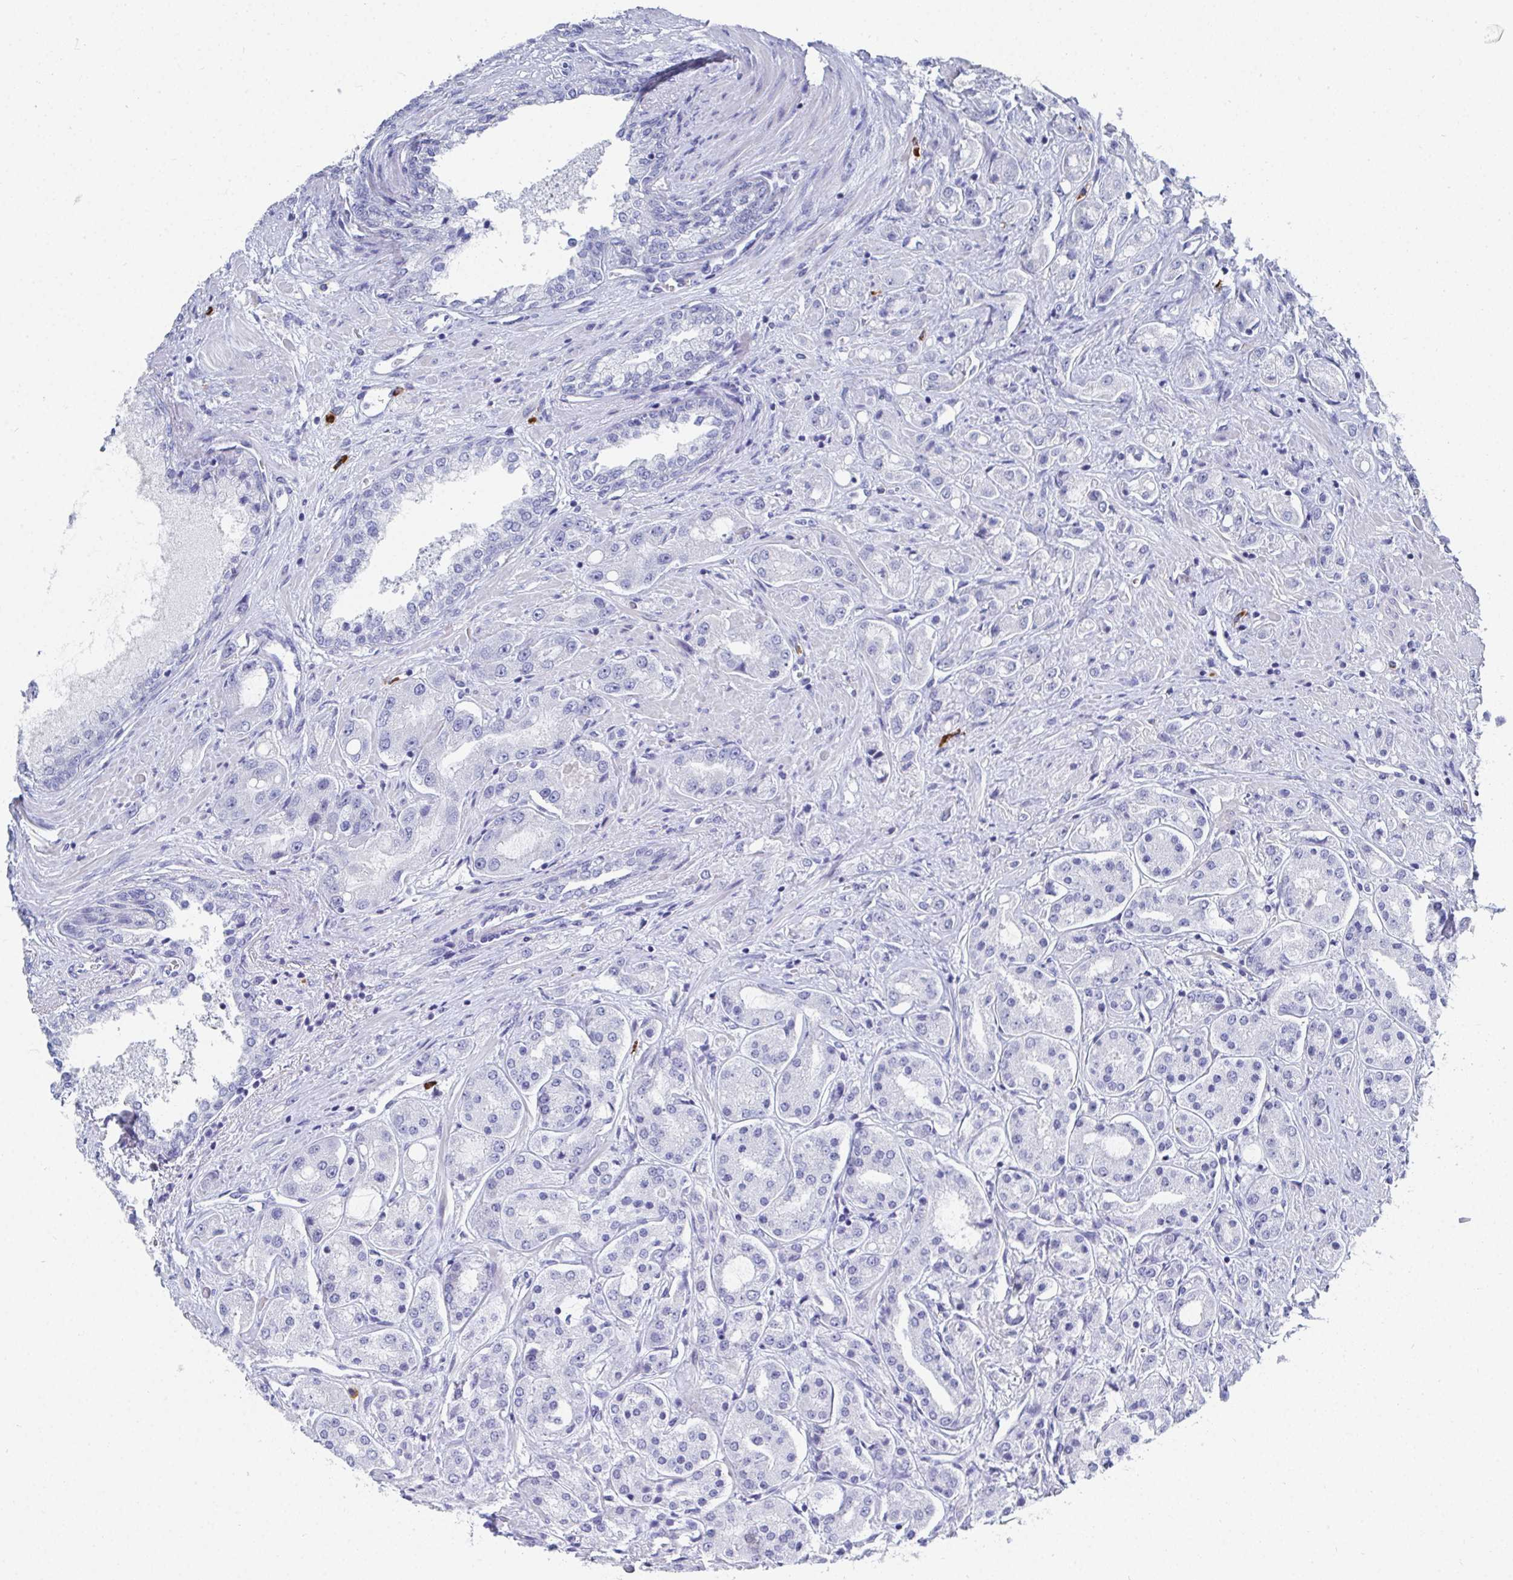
{"staining": {"intensity": "negative", "quantity": "none", "location": "none"}, "tissue": "prostate cancer", "cell_type": "Tumor cells", "image_type": "cancer", "snomed": [{"axis": "morphology", "description": "Adenocarcinoma, High grade"}, {"axis": "topography", "description": "Prostate"}], "caption": "An image of prostate cancer stained for a protein reveals no brown staining in tumor cells. (DAB immunohistochemistry (IHC) visualized using brightfield microscopy, high magnification).", "gene": "GRIA1", "patient": {"sex": "male", "age": 67}}